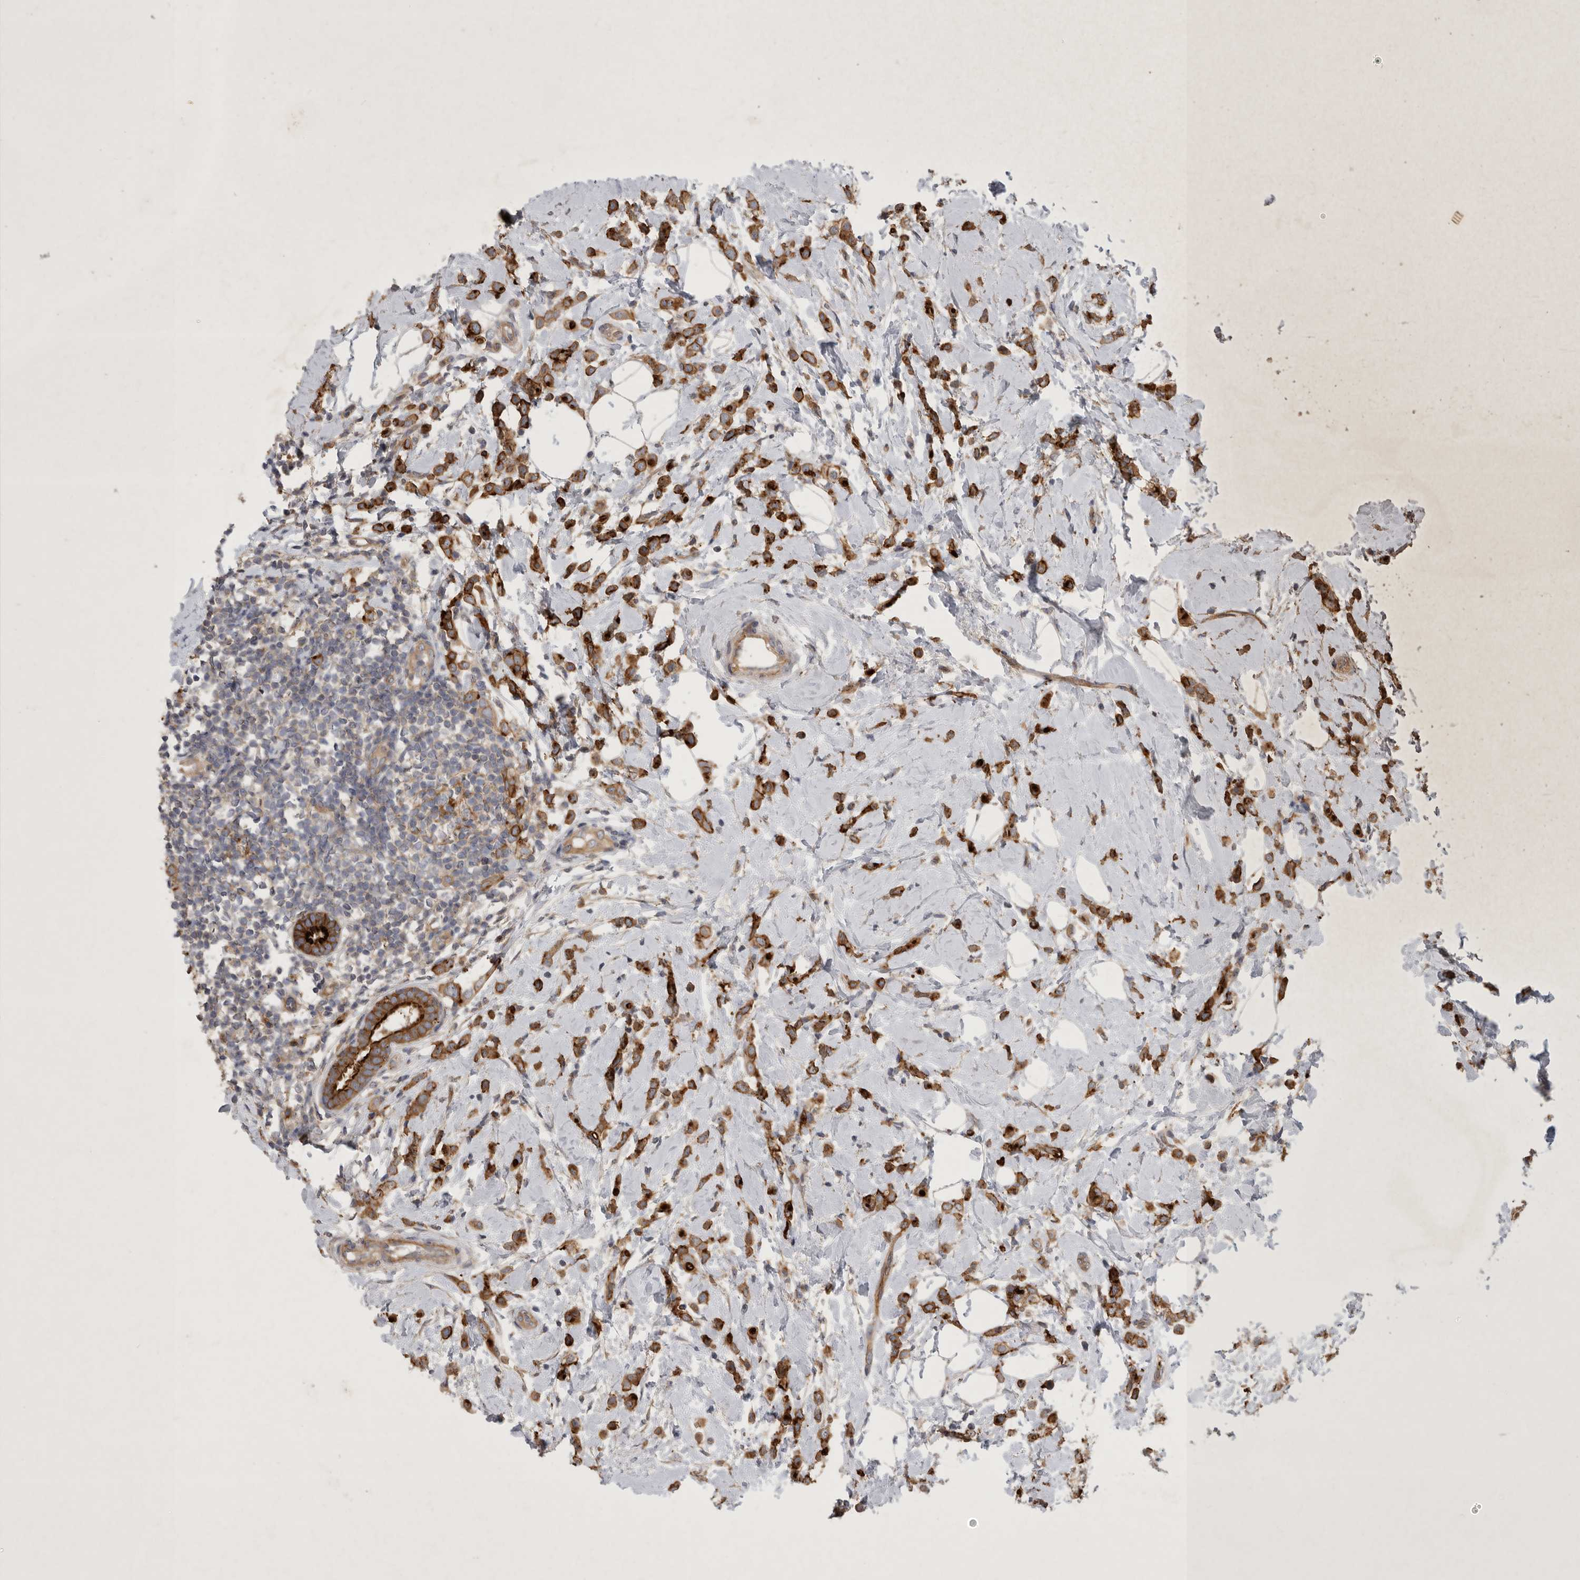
{"staining": {"intensity": "moderate", "quantity": ">75%", "location": "cytoplasmic/membranous"}, "tissue": "breast cancer", "cell_type": "Tumor cells", "image_type": "cancer", "snomed": [{"axis": "morphology", "description": "Lobular carcinoma"}, {"axis": "topography", "description": "Breast"}], "caption": "Immunohistochemical staining of breast lobular carcinoma exhibits medium levels of moderate cytoplasmic/membranous protein positivity in approximately >75% of tumor cells. Immunohistochemistry (ihc) stains the protein of interest in brown and the nuclei are stained blue.", "gene": "MLPH", "patient": {"sex": "female", "age": 47}}